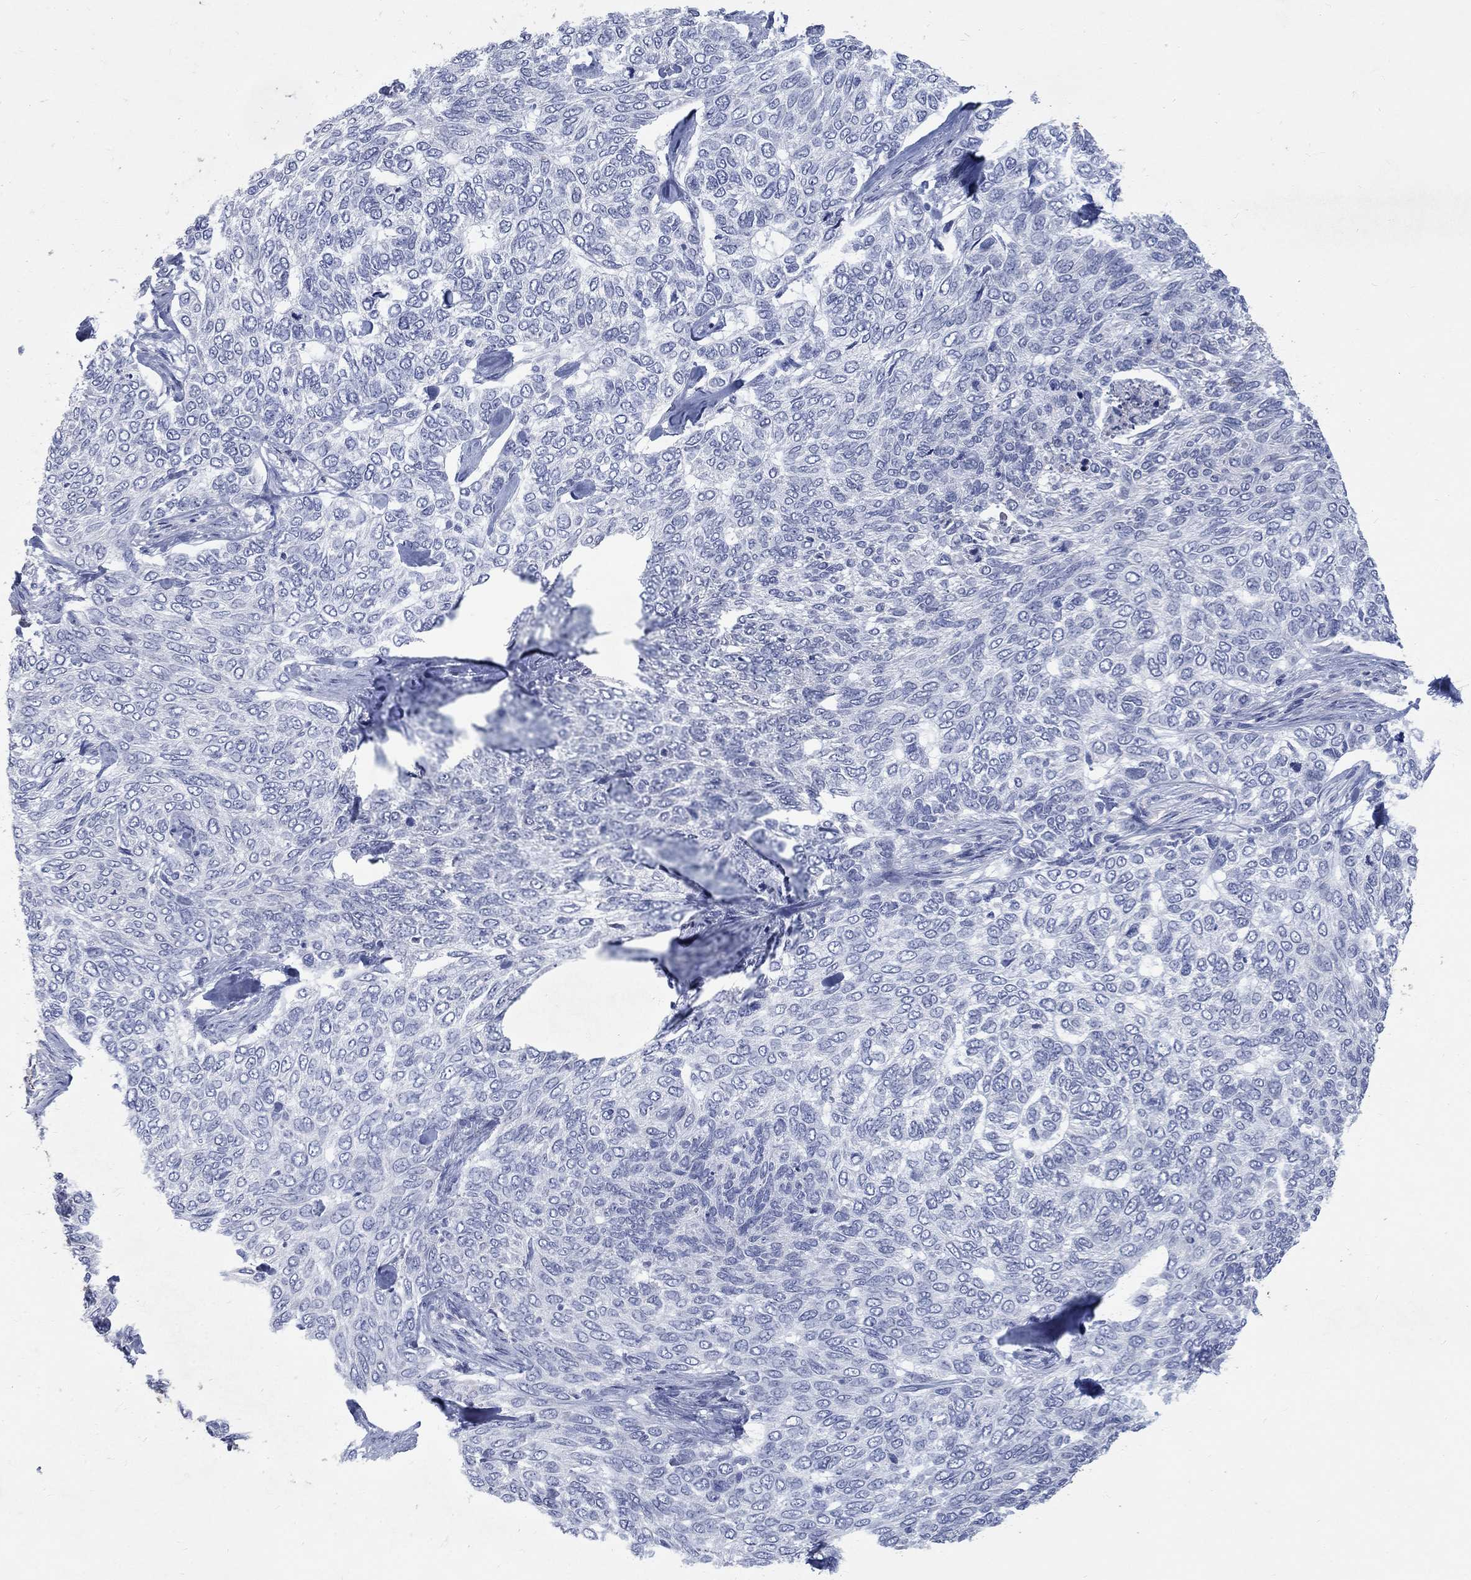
{"staining": {"intensity": "negative", "quantity": "none", "location": "none"}, "tissue": "skin cancer", "cell_type": "Tumor cells", "image_type": "cancer", "snomed": [{"axis": "morphology", "description": "Basal cell carcinoma"}, {"axis": "topography", "description": "Skin"}], "caption": "Immunohistochemistry image of neoplastic tissue: human skin cancer (basal cell carcinoma) stained with DAB (3,3'-diaminobenzidine) shows no significant protein staining in tumor cells. (DAB immunohistochemistry (IHC), high magnification).", "gene": "RFTN2", "patient": {"sex": "female", "age": 65}}